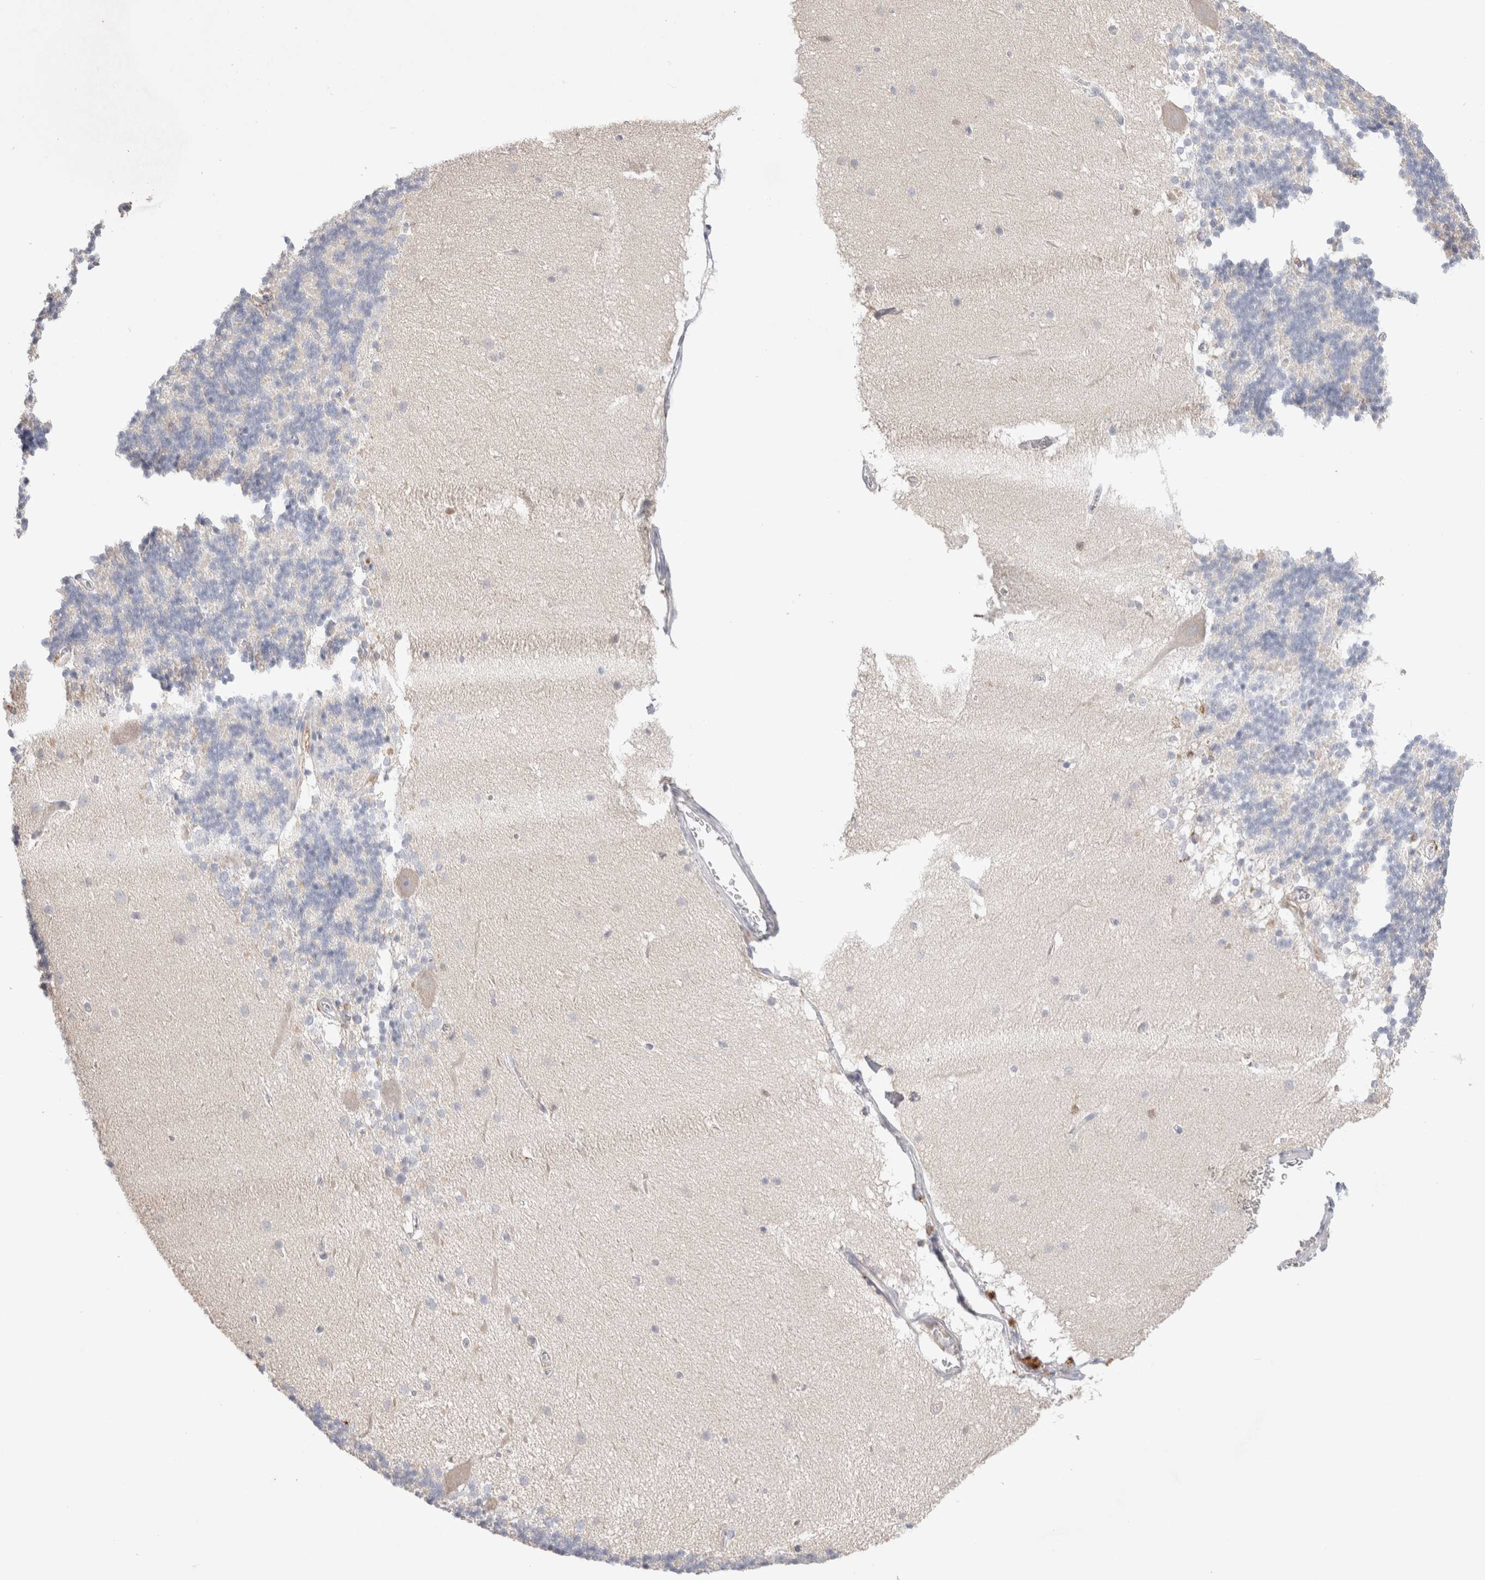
{"staining": {"intensity": "negative", "quantity": "none", "location": "none"}, "tissue": "cerebellum", "cell_type": "Cells in granular layer", "image_type": "normal", "snomed": [{"axis": "morphology", "description": "Normal tissue, NOS"}, {"axis": "topography", "description": "Cerebellum"}], "caption": "Cells in granular layer show no significant staining in unremarkable cerebellum. (IHC, brightfield microscopy, high magnification).", "gene": "HPGDS", "patient": {"sex": "female", "age": 19}}